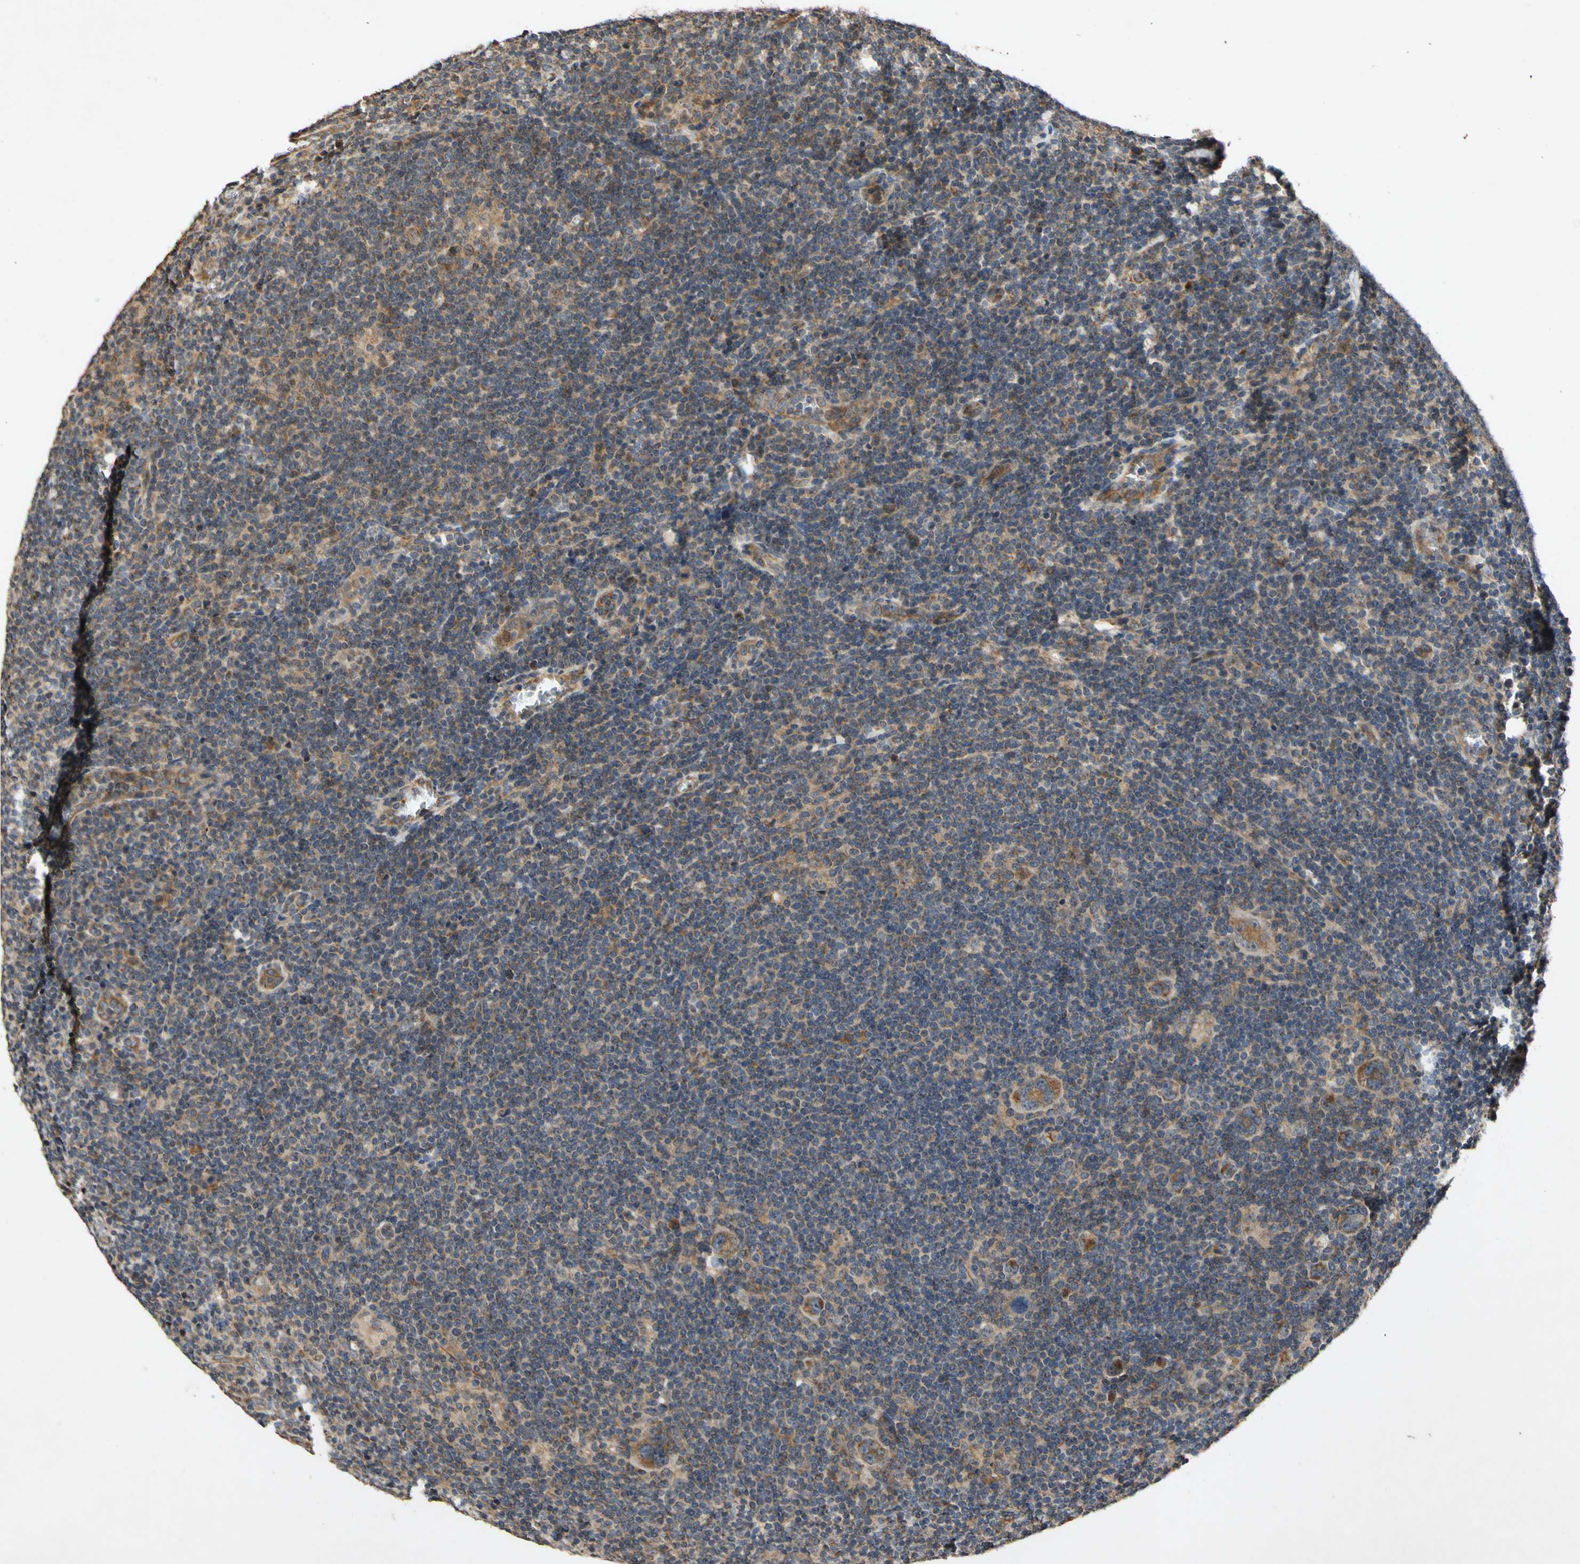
{"staining": {"intensity": "strong", "quantity": ">75%", "location": "cytoplasmic/membranous"}, "tissue": "lymphoma", "cell_type": "Tumor cells", "image_type": "cancer", "snomed": [{"axis": "morphology", "description": "Hodgkin's disease, NOS"}, {"axis": "topography", "description": "Lymph node"}], "caption": "Immunohistochemical staining of lymphoma displays high levels of strong cytoplasmic/membranous protein positivity in about >75% of tumor cells.", "gene": "PLAT", "patient": {"sex": "female", "age": 57}}